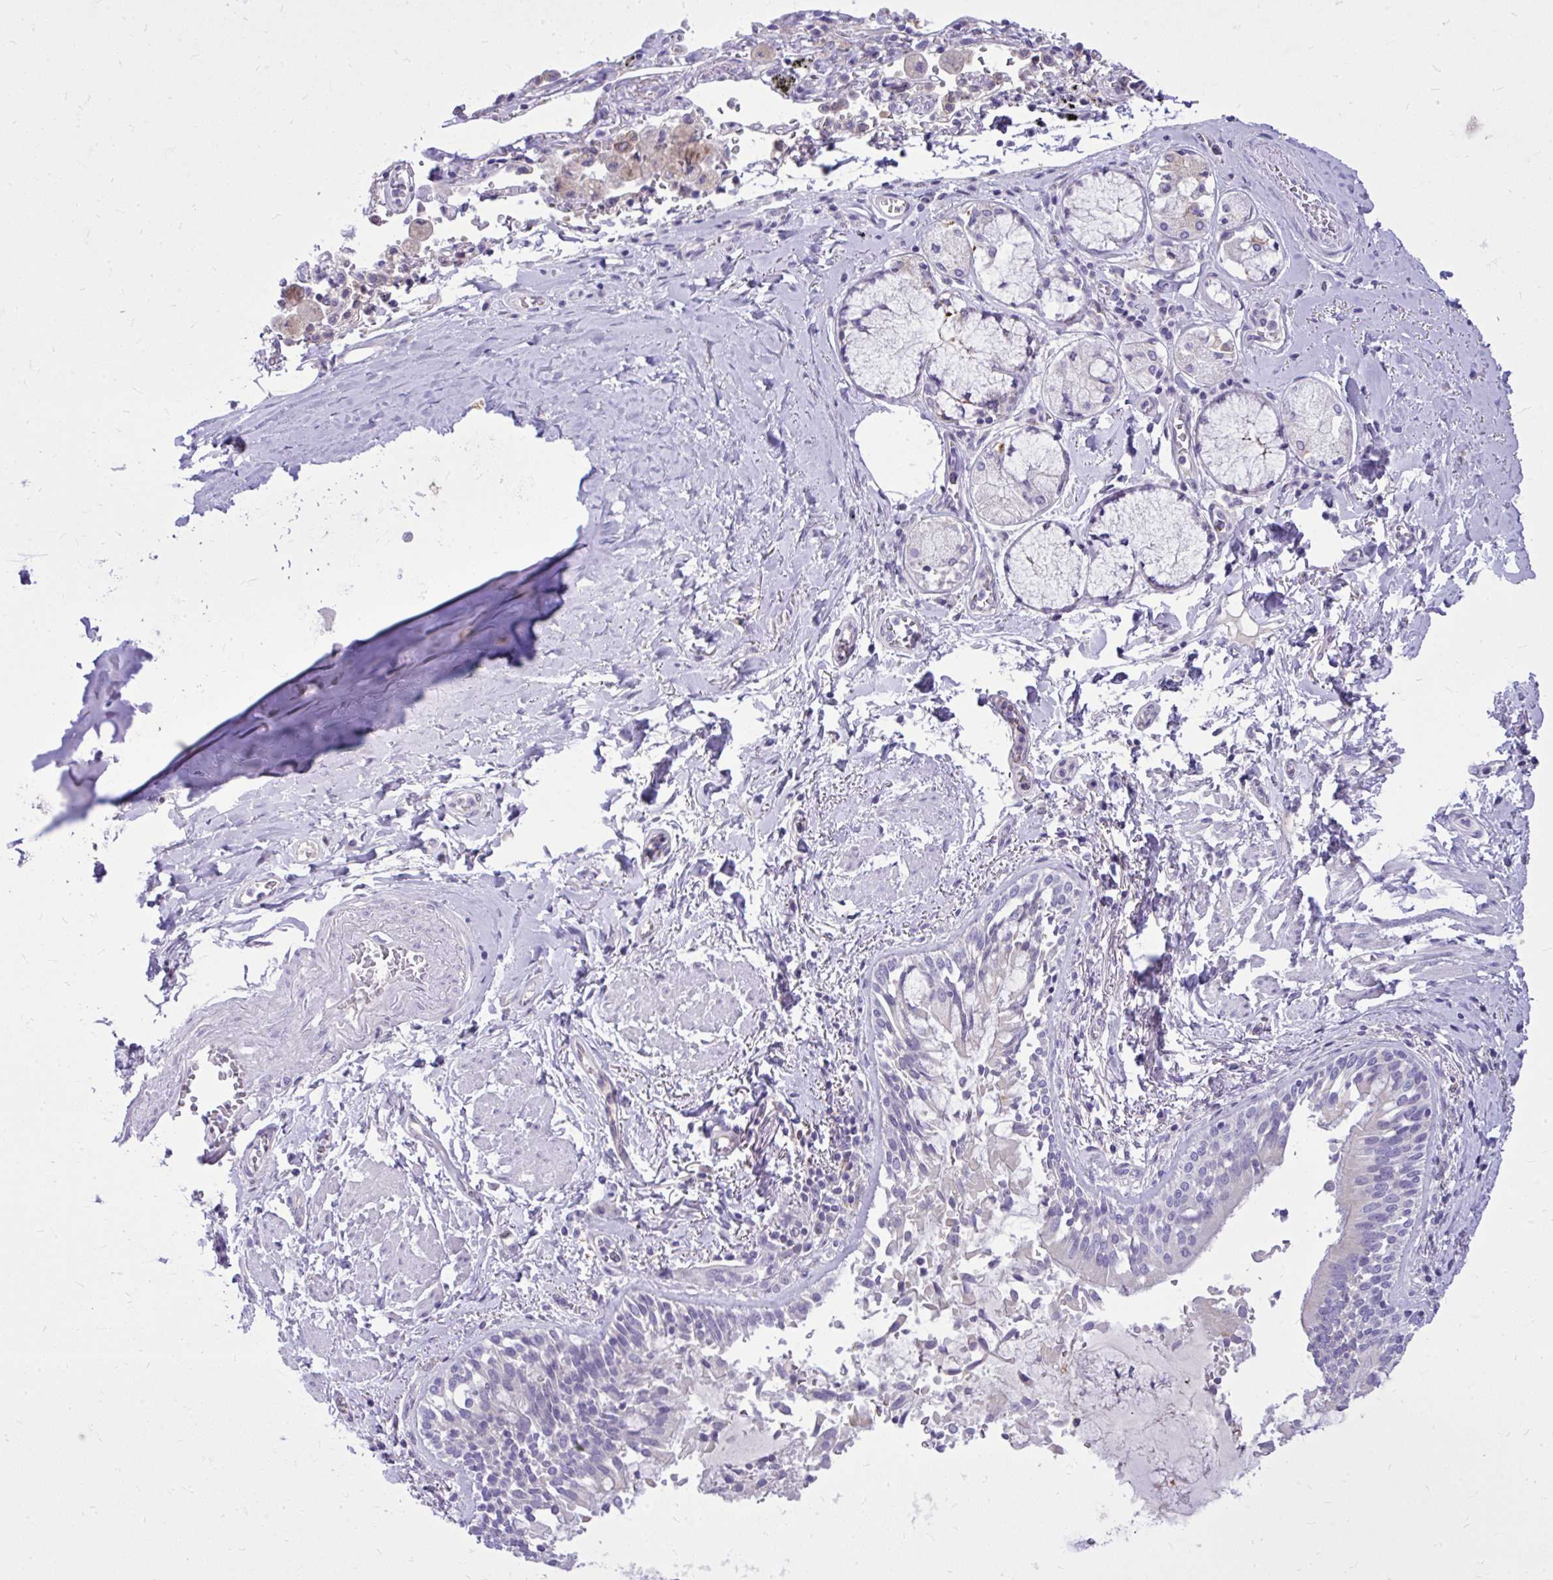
{"staining": {"intensity": "negative", "quantity": "none", "location": "none"}, "tissue": "adipose tissue", "cell_type": "Adipocytes", "image_type": "normal", "snomed": [{"axis": "morphology", "description": "Normal tissue, NOS"}, {"axis": "morphology", "description": "Degeneration, NOS"}, {"axis": "topography", "description": "Cartilage tissue"}, {"axis": "topography", "description": "Lung"}], "caption": "Adipose tissue was stained to show a protein in brown. There is no significant expression in adipocytes. (DAB immunohistochemistry (IHC) with hematoxylin counter stain).", "gene": "NNMT", "patient": {"sex": "female", "age": 61}}